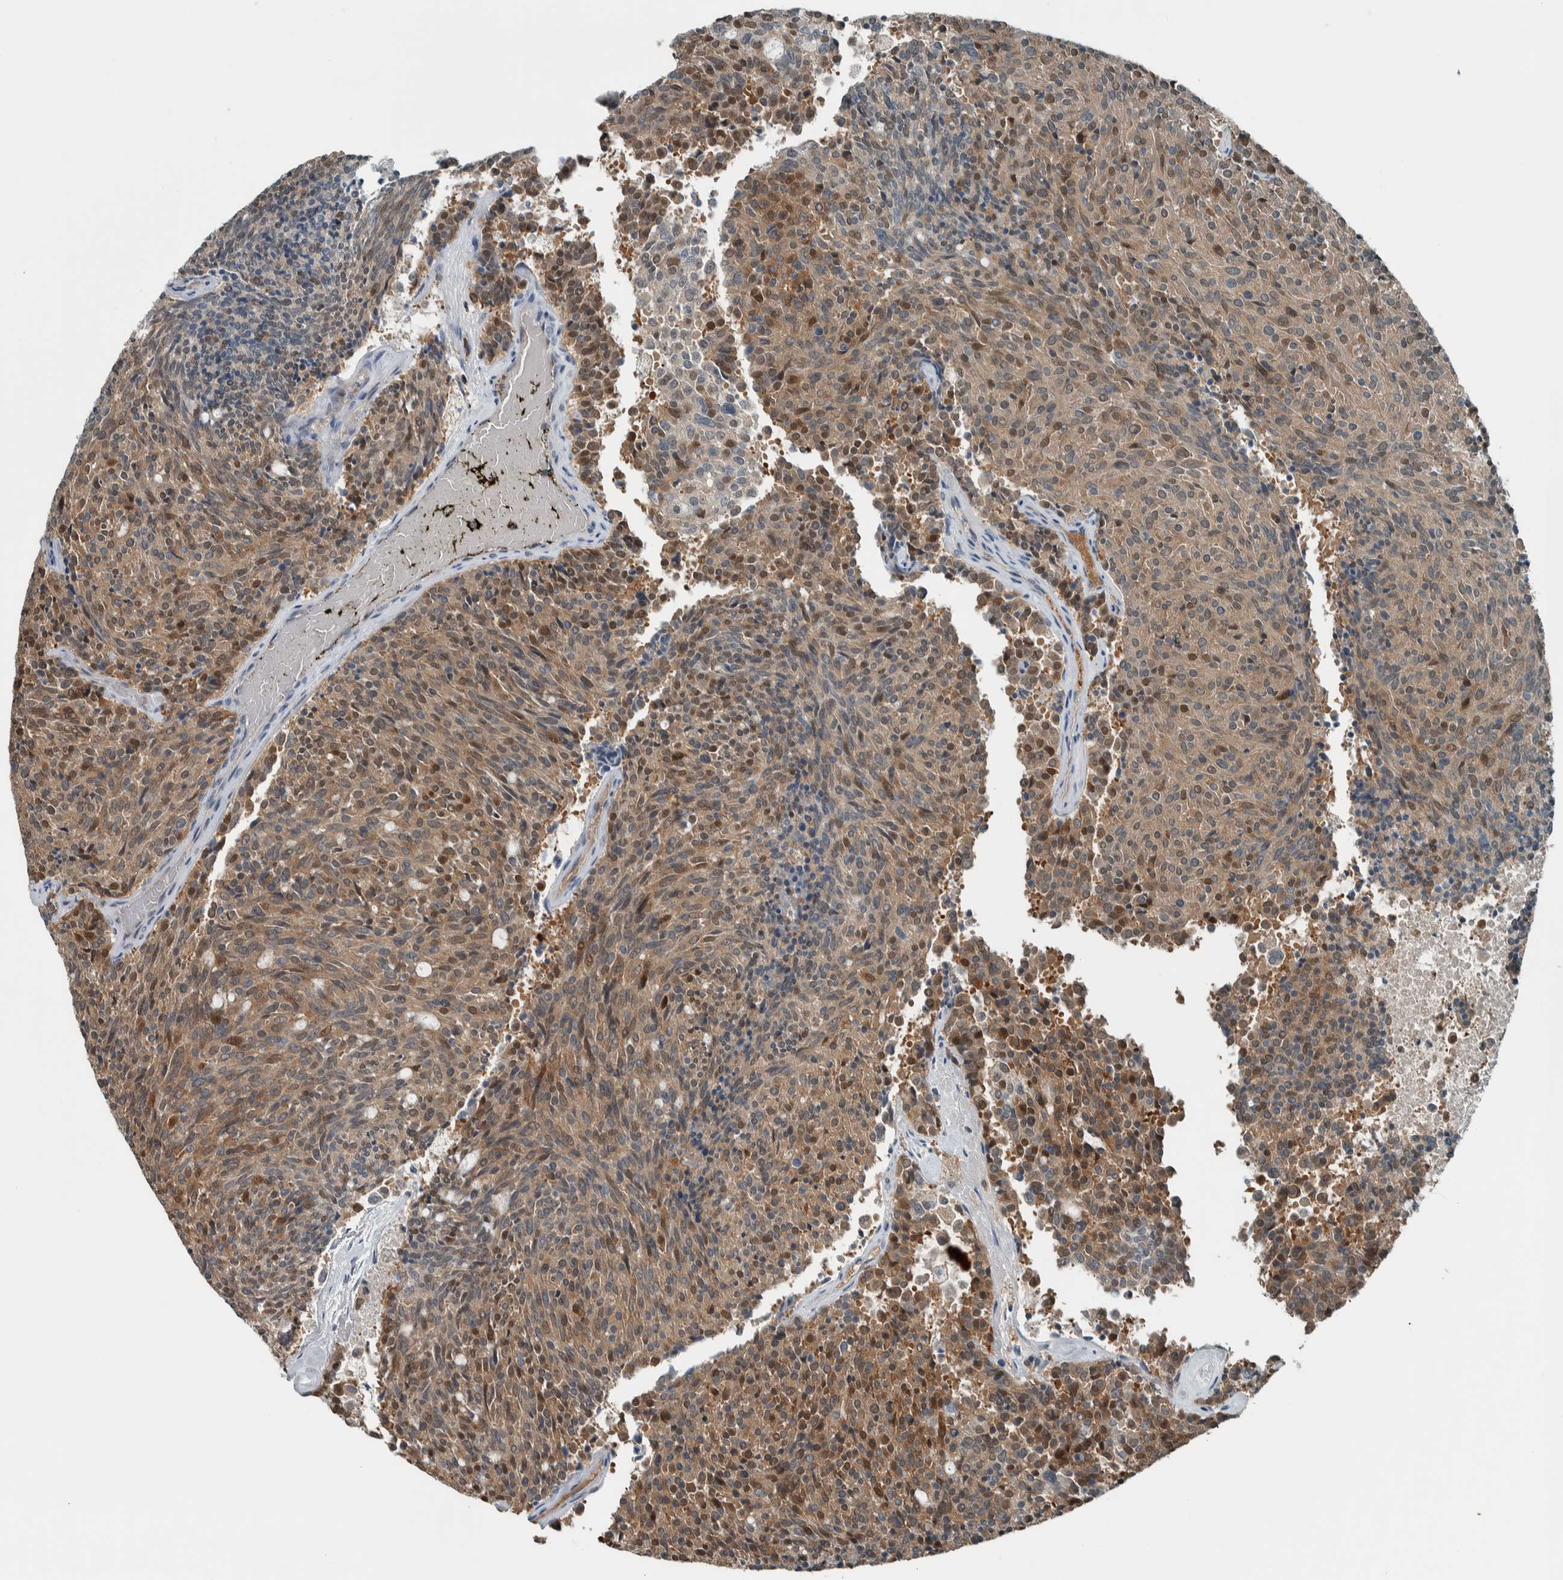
{"staining": {"intensity": "moderate", "quantity": ">75%", "location": "cytoplasmic/membranous,nuclear"}, "tissue": "carcinoid", "cell_type": "Tumor cells", "image_type": "cancer", "snomed": [{"axis": "morphology", "description": "Carcinoid, malignant, NOS"}, {"axis": "topography", "description": "Pancreas"}], "caption": "Carcinoid tissue exhibits moderate cytoplasmic/membranous and nuclear staining in about >75% of tumor cells, visualized by immunohistochemistry.", "gene": "ALAD", "patient": {"sex": "female", "age": 54}}